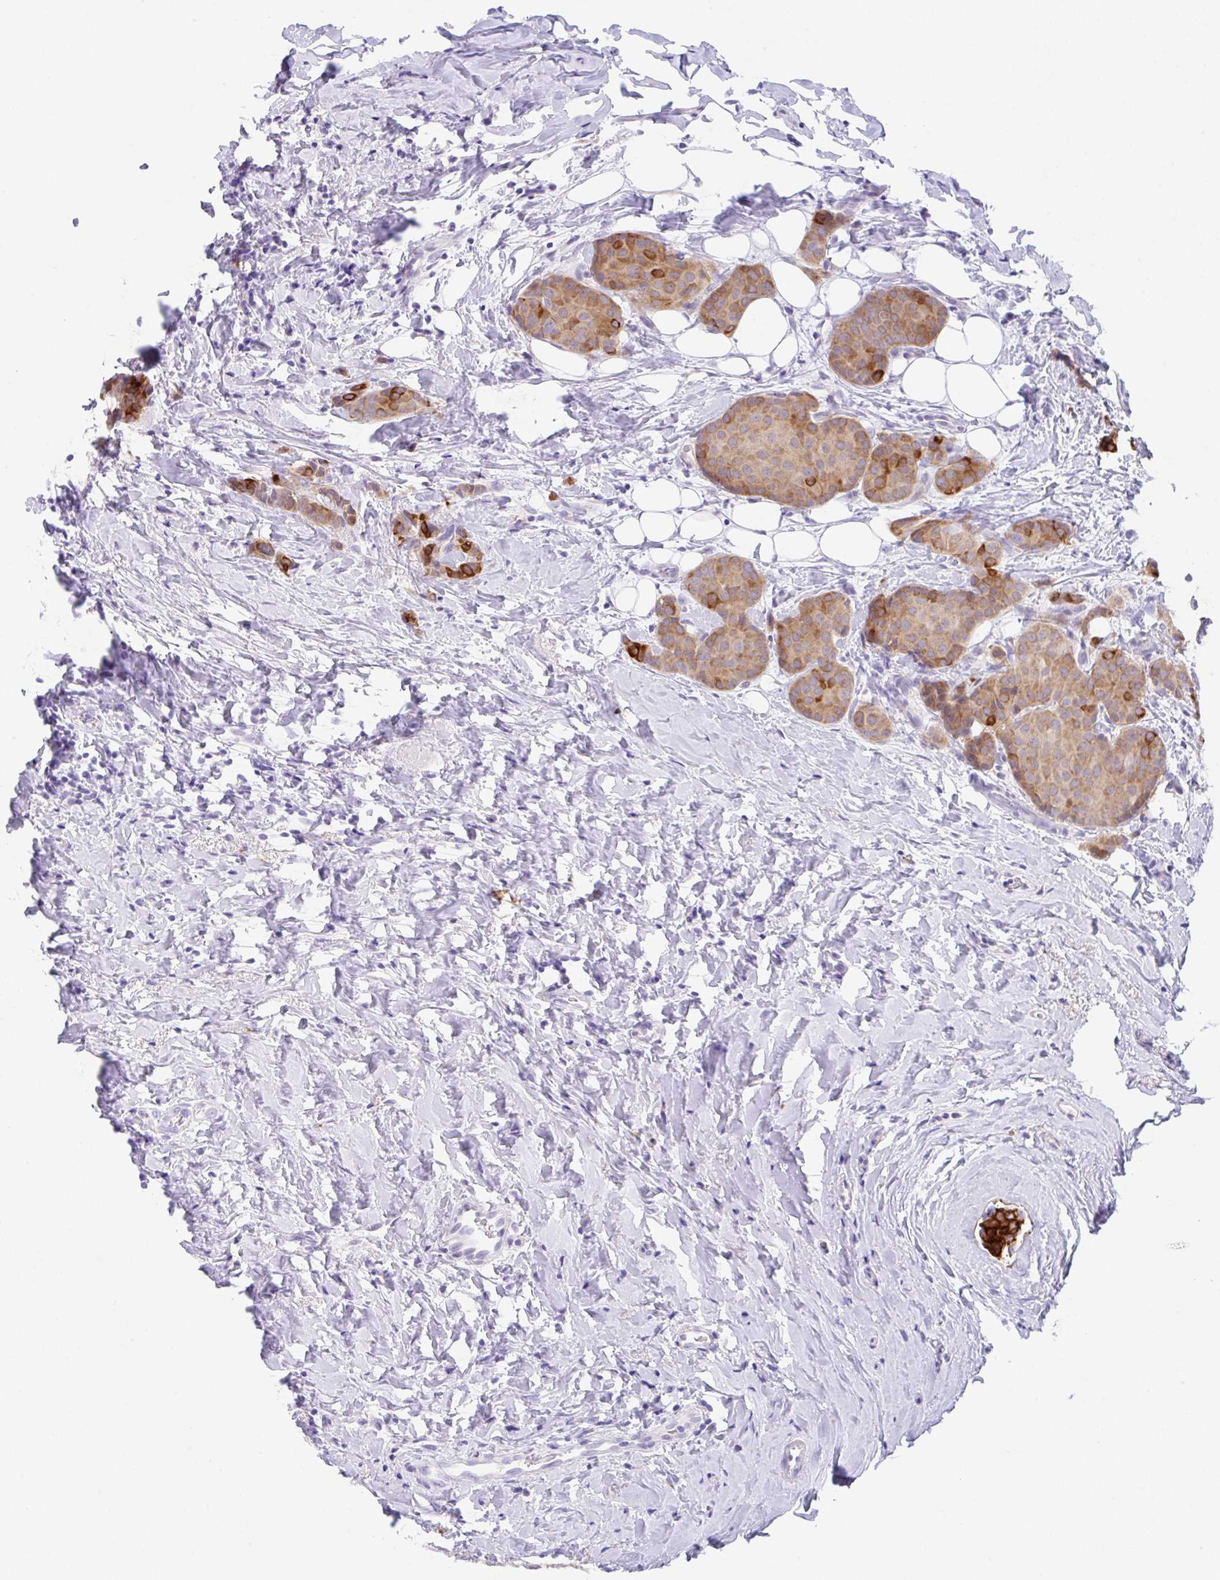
{"staining": {"intensity": "moderate", "quantity": ">75%", "location": "cytoplasmic/membranous"}, "tissue": "breast cancer", "cell_type": "Tumor cells", "image_type": "cancer", "snomed": [{"axis": "morphology", "description": "Duct carcinoma"}, {"axis": "topography", "description": "Breast"}], "caption": "Breast infiltrating ductal carcinoma stained for a protein (brown) reveals moderate cytoplasmic/membranous positive positivity in approximately >75% of tumor cells.", "gene": "TRAF4", "patient": {"sex": "female", "age": 70}}